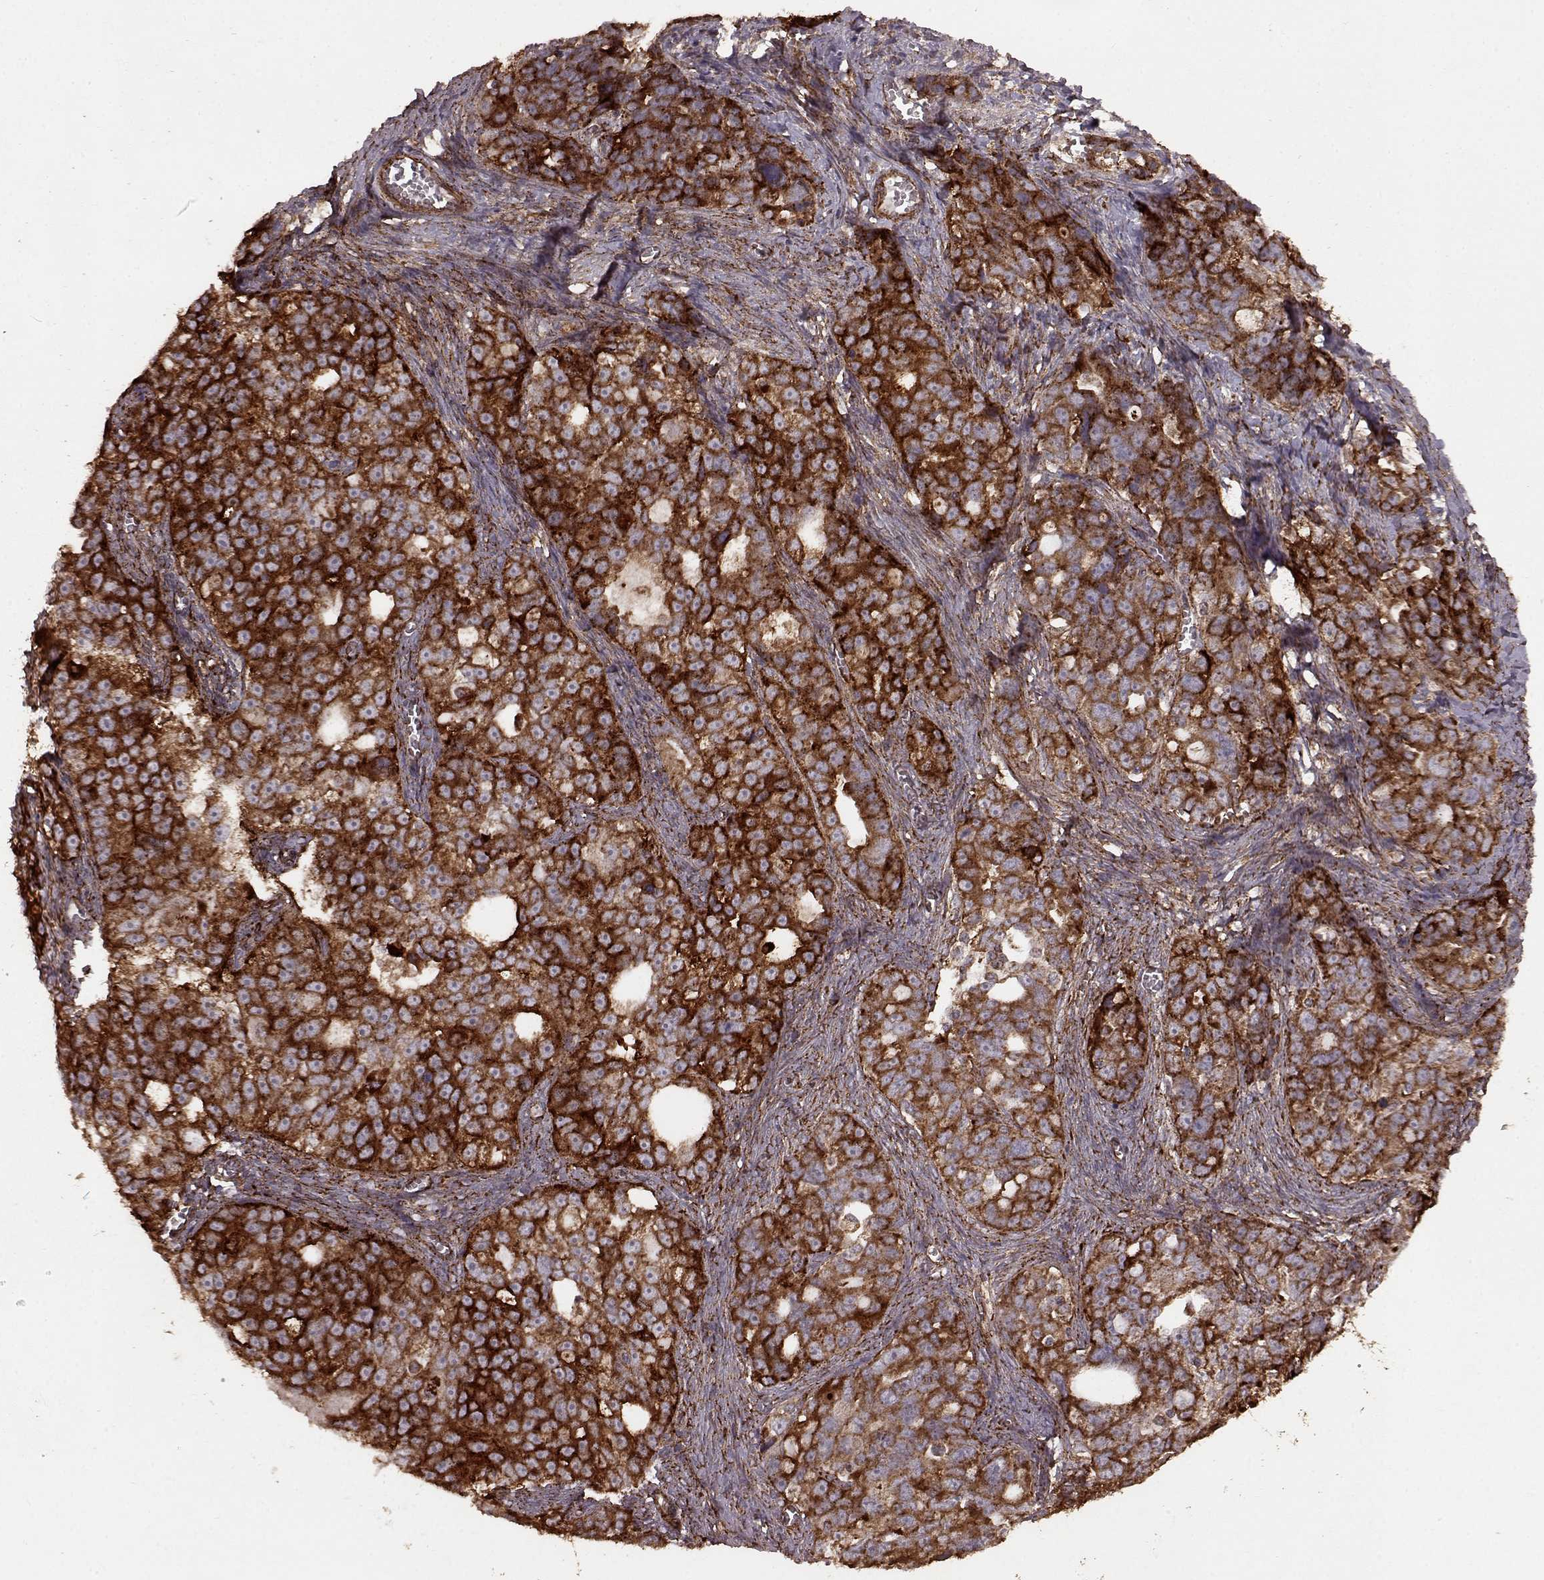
{"staining": {"intensity": "strong", "quantity": ">75%", "location": "cytoplasmic/membranous"}, "tissue": "ovarian cancer", "cell_type": "Tumor cells", "image_type": "cancer", "snomed": [{"axis": "morphology", "description": "Cystadenocarcinoma, serous, NOS"}, {"axis": "topography", "description": "Ovary"}], "caption": "Approximately >75% of tumor cells in human ovarian cancer show strong cytoplasmic/membranous protein expression as visualized by brown immunohistochemical staining.", "gene": "FXN", "patient": {"sex": "female", "age": 51}}